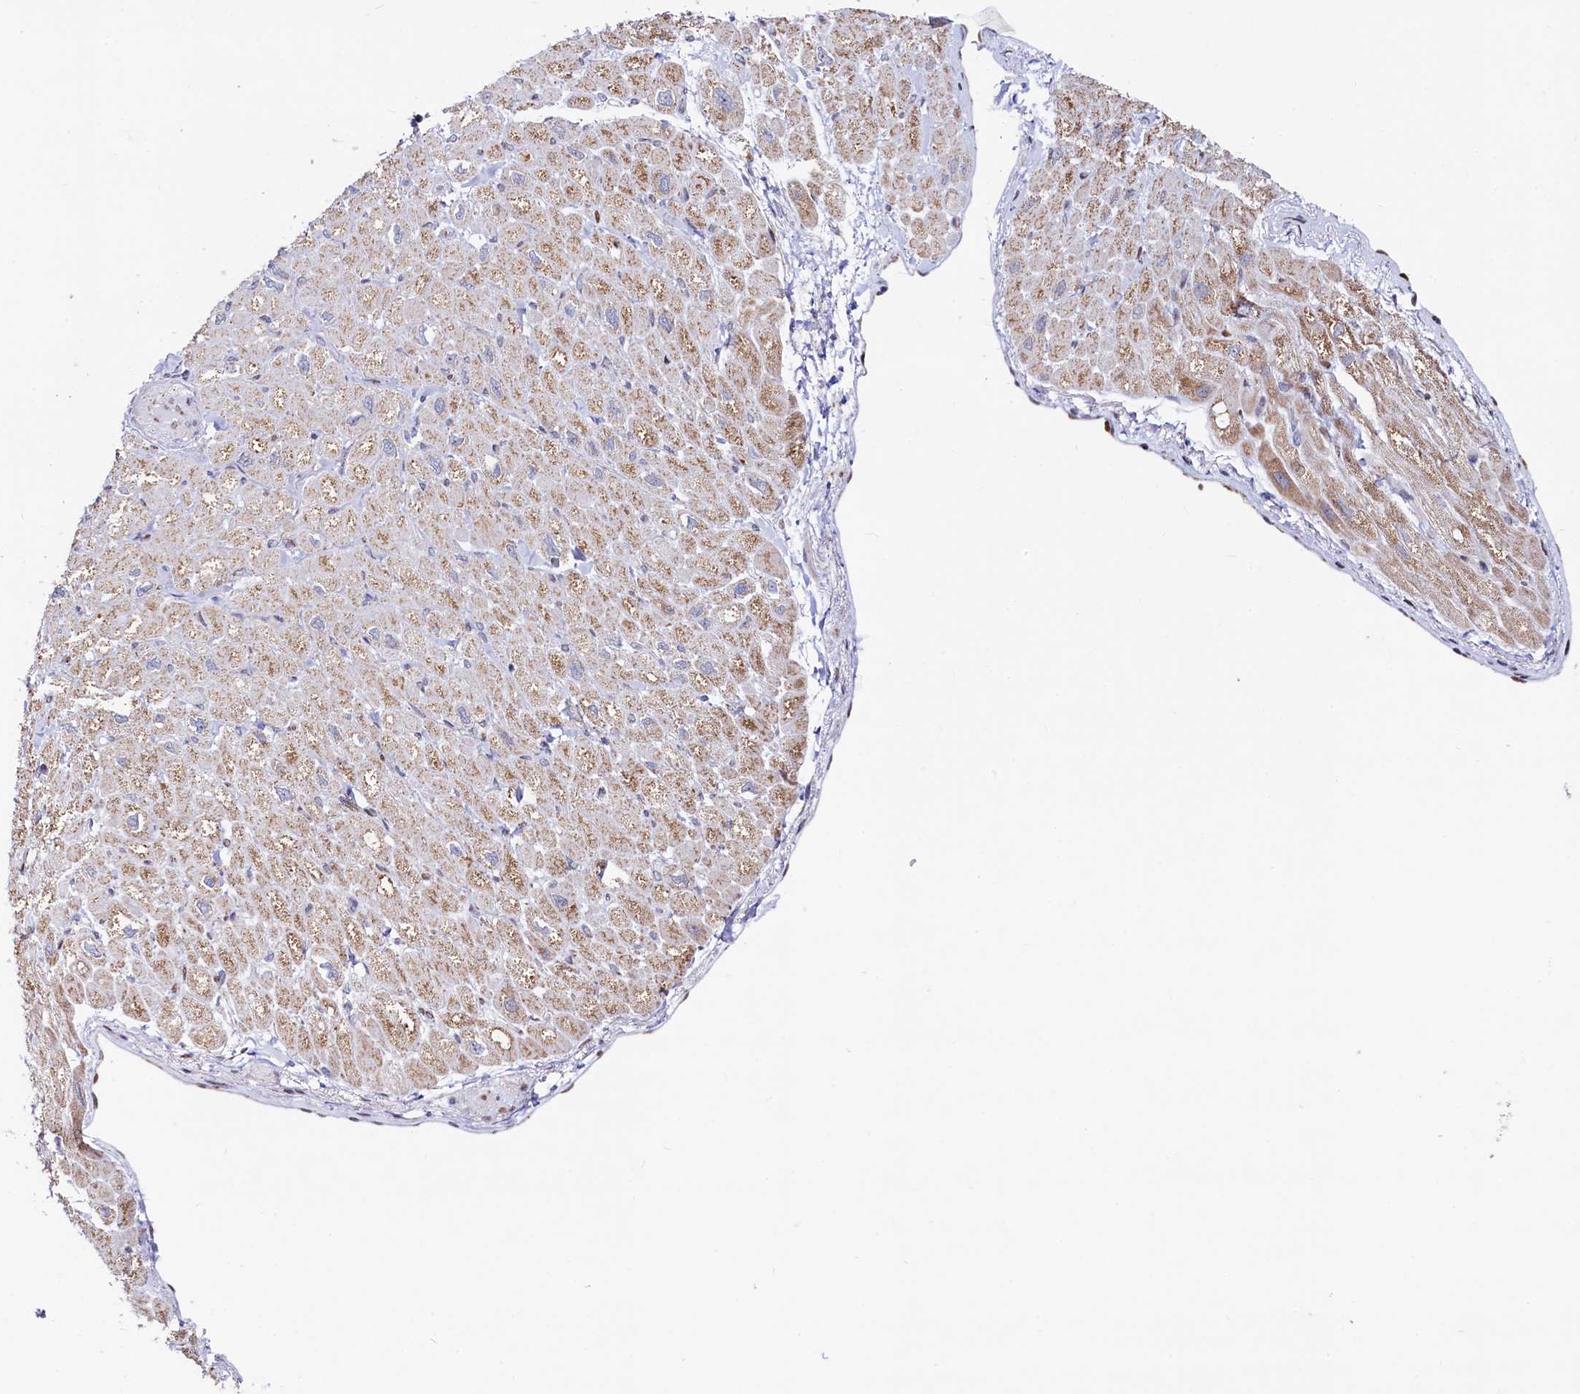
{"staining": {"intensity": "moderate", "quantity": "25%-75%", "location": "cytoplasmic/membranous,nuclear"}, "tissue": "heart muscle", "cell_type": "Cardiomyocytes", "image_type": "normal", "snomed": [{"axis": "morphology", "description": "Normal tissue, NOS"}, {"axis": "topography", "description": "Heart"}], "caption": "A brown stain highlights moderate cytoplasmic/membranous,nuclear staining of a protein in cardiomyocytes of benign heart muscle.", "gene": "HDGFL3", "patient": {"sex": "male", "age": 65}}